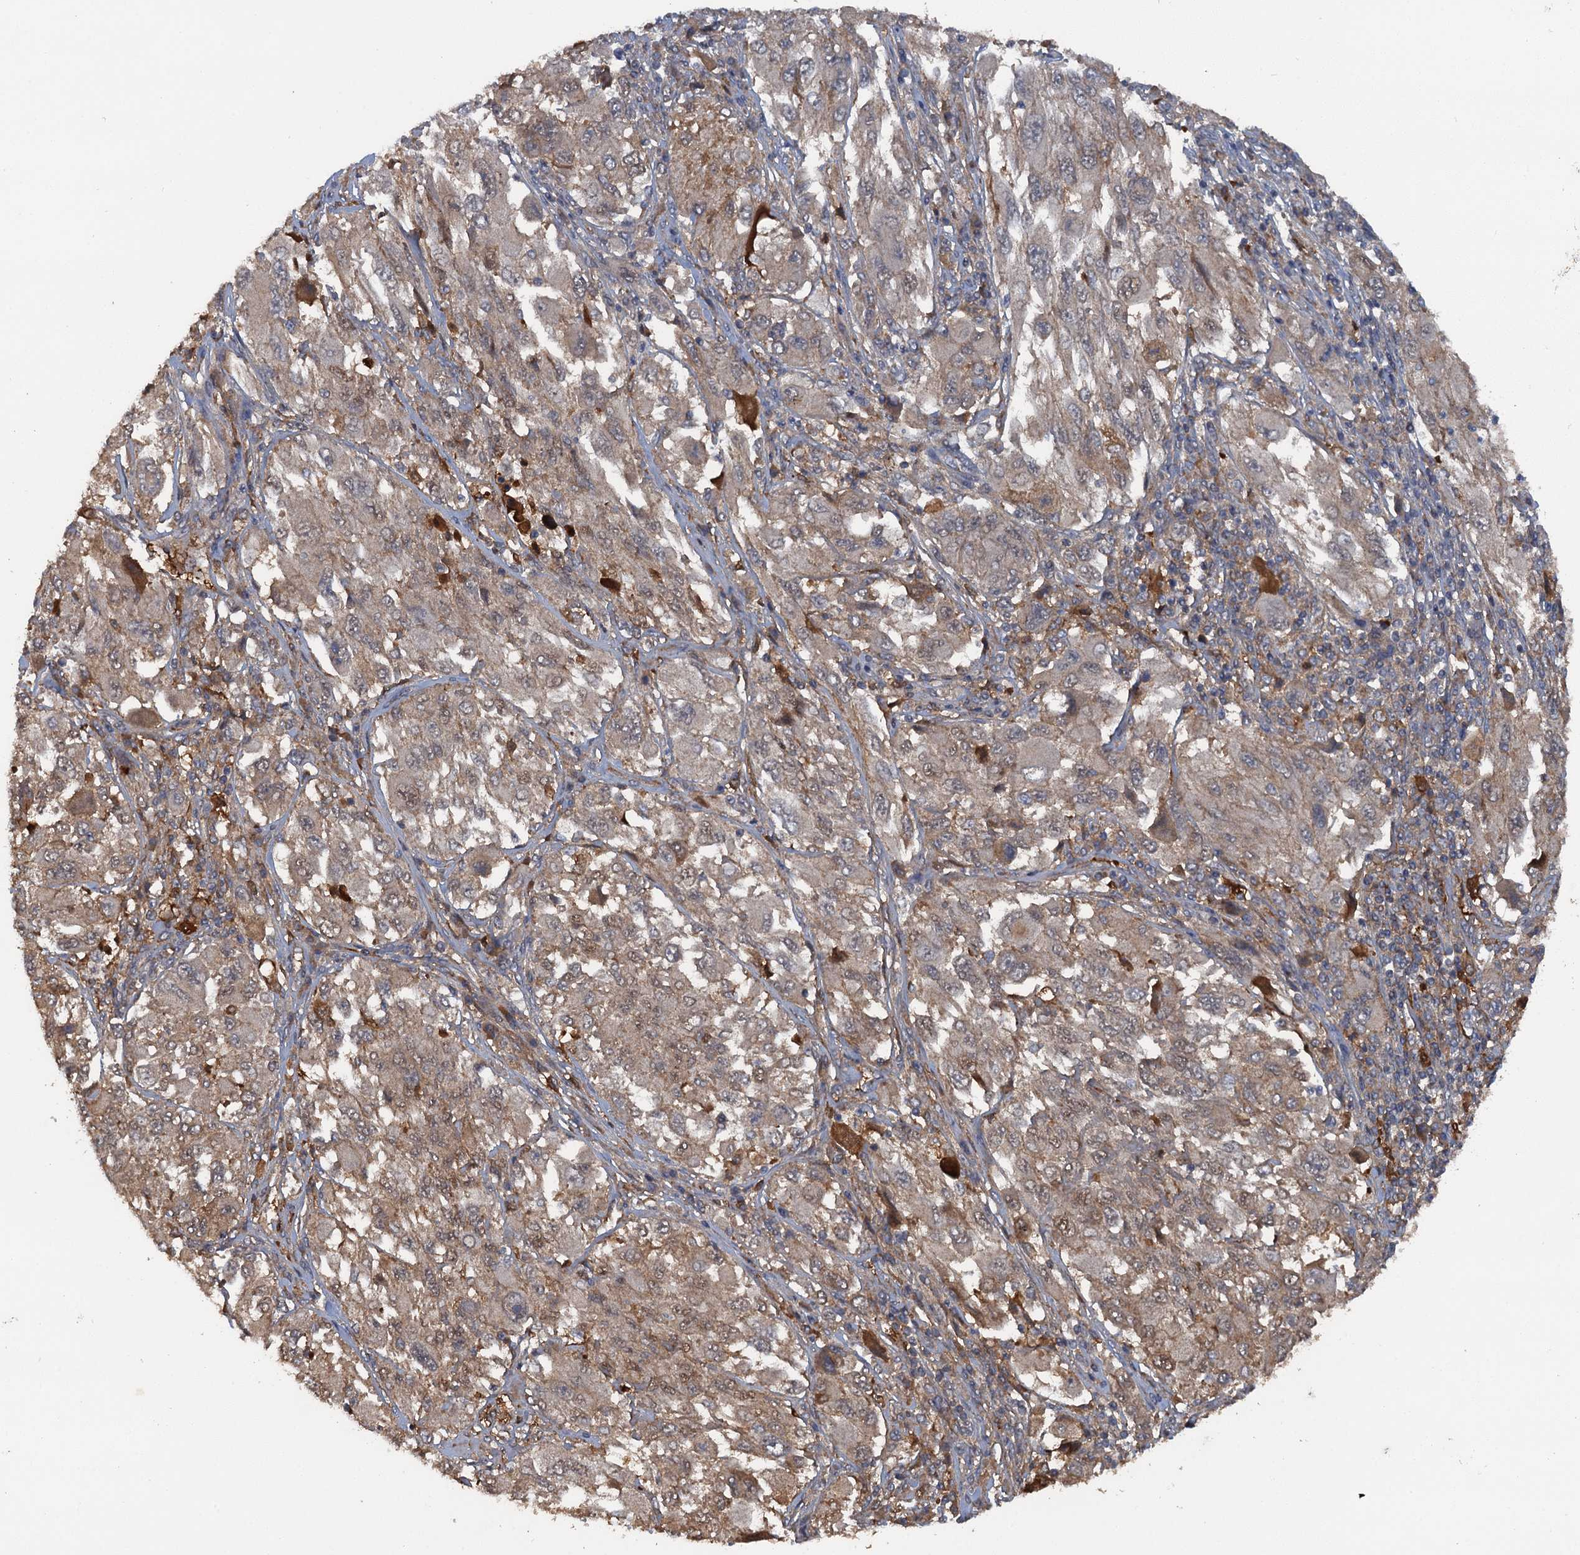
{"staining": {"intensity": "weak", "quantity": ">75%", "location": "cytoplasmic/membranous"}, "tissue": "melanoma", "cell_type": "Tumor cells", "image_type": "cancer", "snomed": [{"axis": "morphology", "description": "Malignant melanoma, NOS"}, {"axis": "topography", "description": "Skin"}], "caption": "The image exhibits a brown stain indicating the presence of a protein in the cytoplasmic/membranous of tumor cells in melanoma.", "gene": "HAPLN3", "patient": {"sex": "female", "age": 91}}